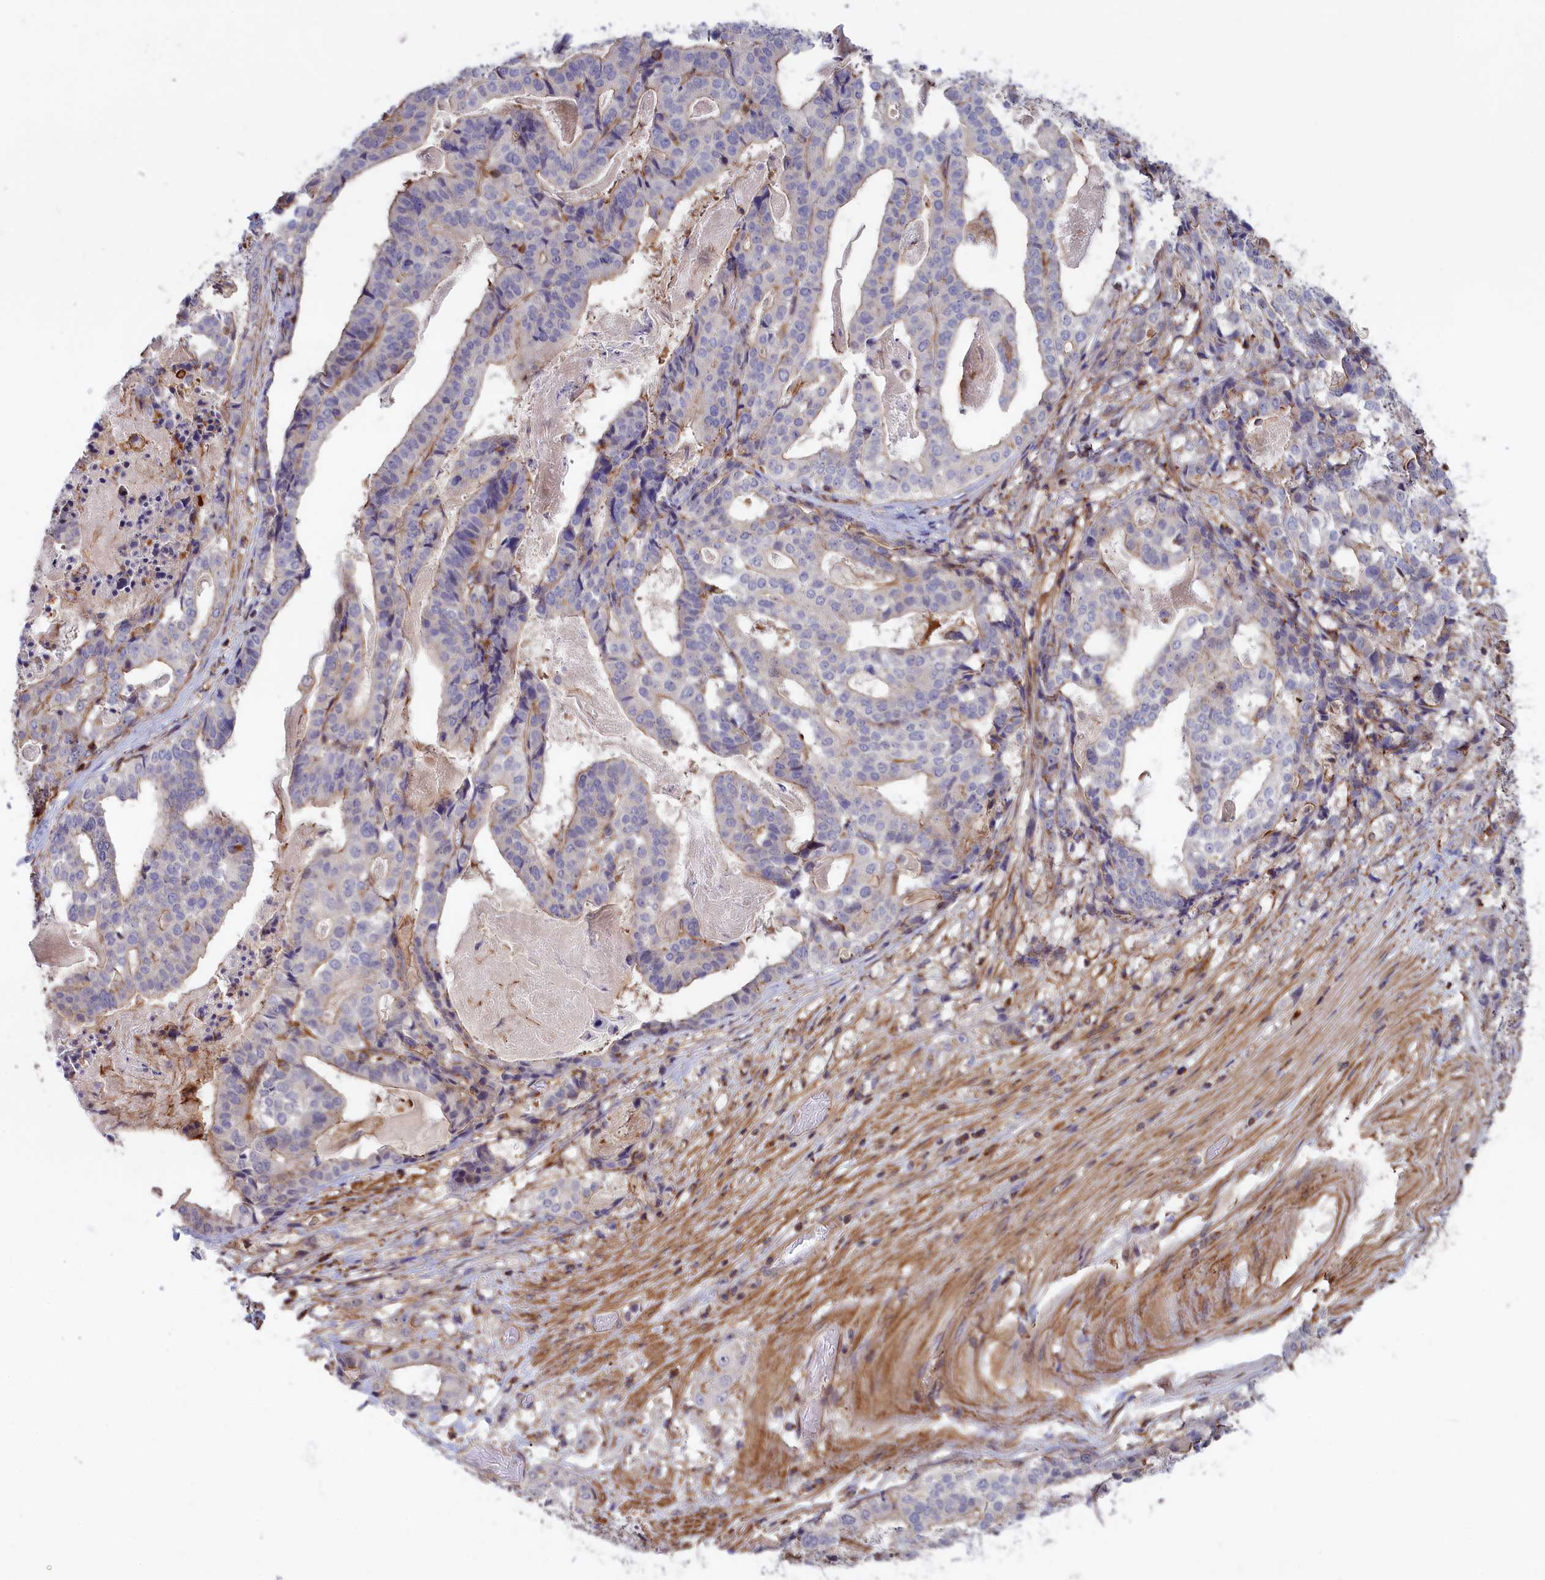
{"staining": {"intensity": "negative", "quantity": "none", "location": "none"}, "tissue": "stomach cancer", "cell_type": "Tumor cells", "image_type": "cancer", "snomed": [{"axis": "morphology", "description": "Adenocarcinoma, NOS"}, {"axis": "topography", "description": "Stomach"}], "caption": "An image of stomach cancer stained for a protein reveals no brown staining in tumor cells.", "gene": "ANKRD27", "patient": {"sex": "male", "age": 48}}